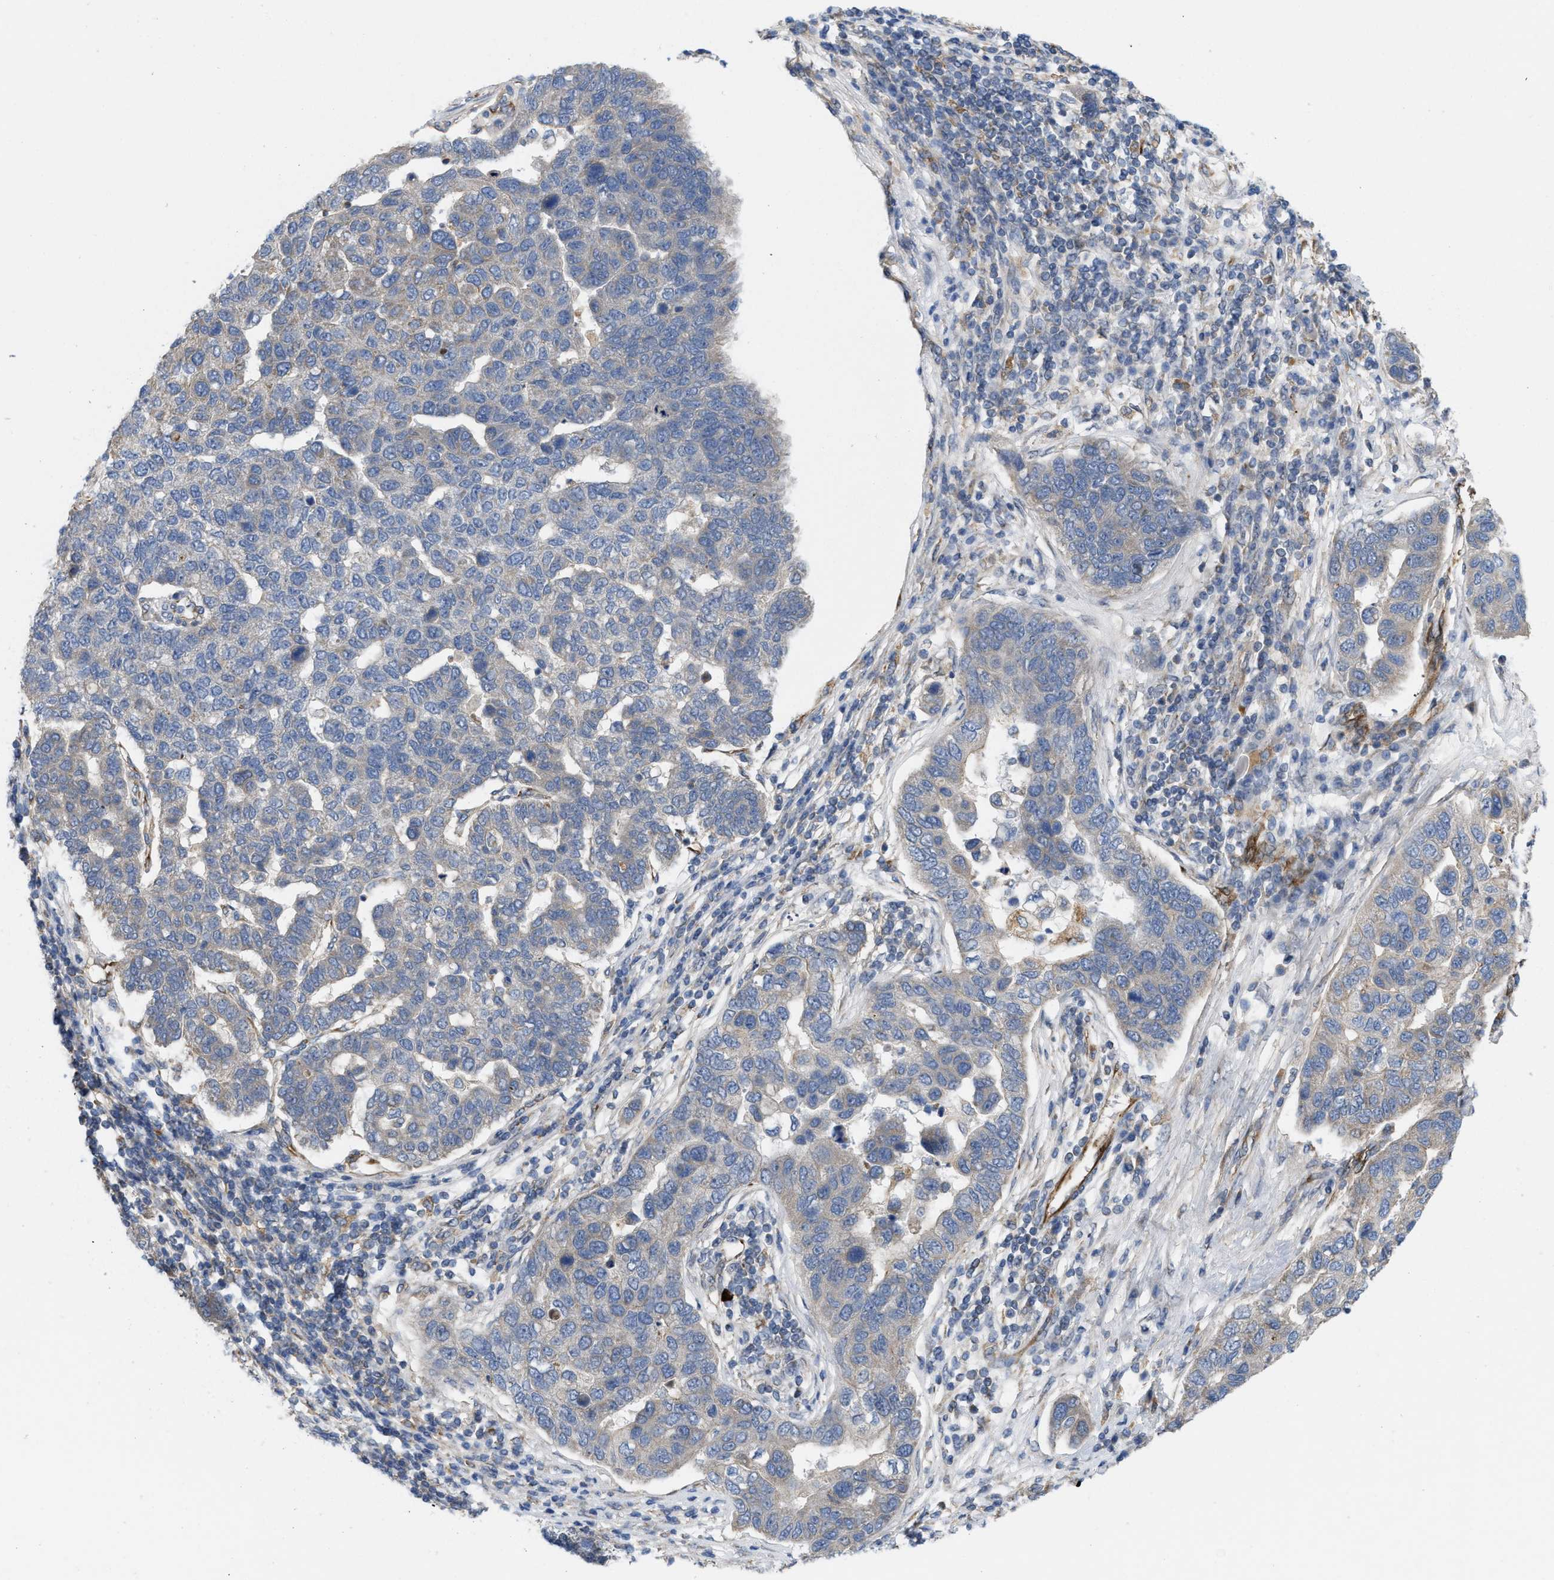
{"staining": {"intensity": "weak", "quantity": "<25%", "location": "cytoplasmic/membranous"}, "tissue": "pancreatic cancer", "cell_type": "Tumor cells", "image_type": "cancer", "snomed": [{"axis": "morphology", "description": "Adenocarcinoma, NOS"}, {"axis": "topography", "description": "Pancreas"}], "caption": "Immunohistochemical staining of human pancreatic cancer (adenocarcinoma) reveals no significant expression in tumor cells.", "gene": "EOGT", "patient": {"sex": "female", "age": 61}}